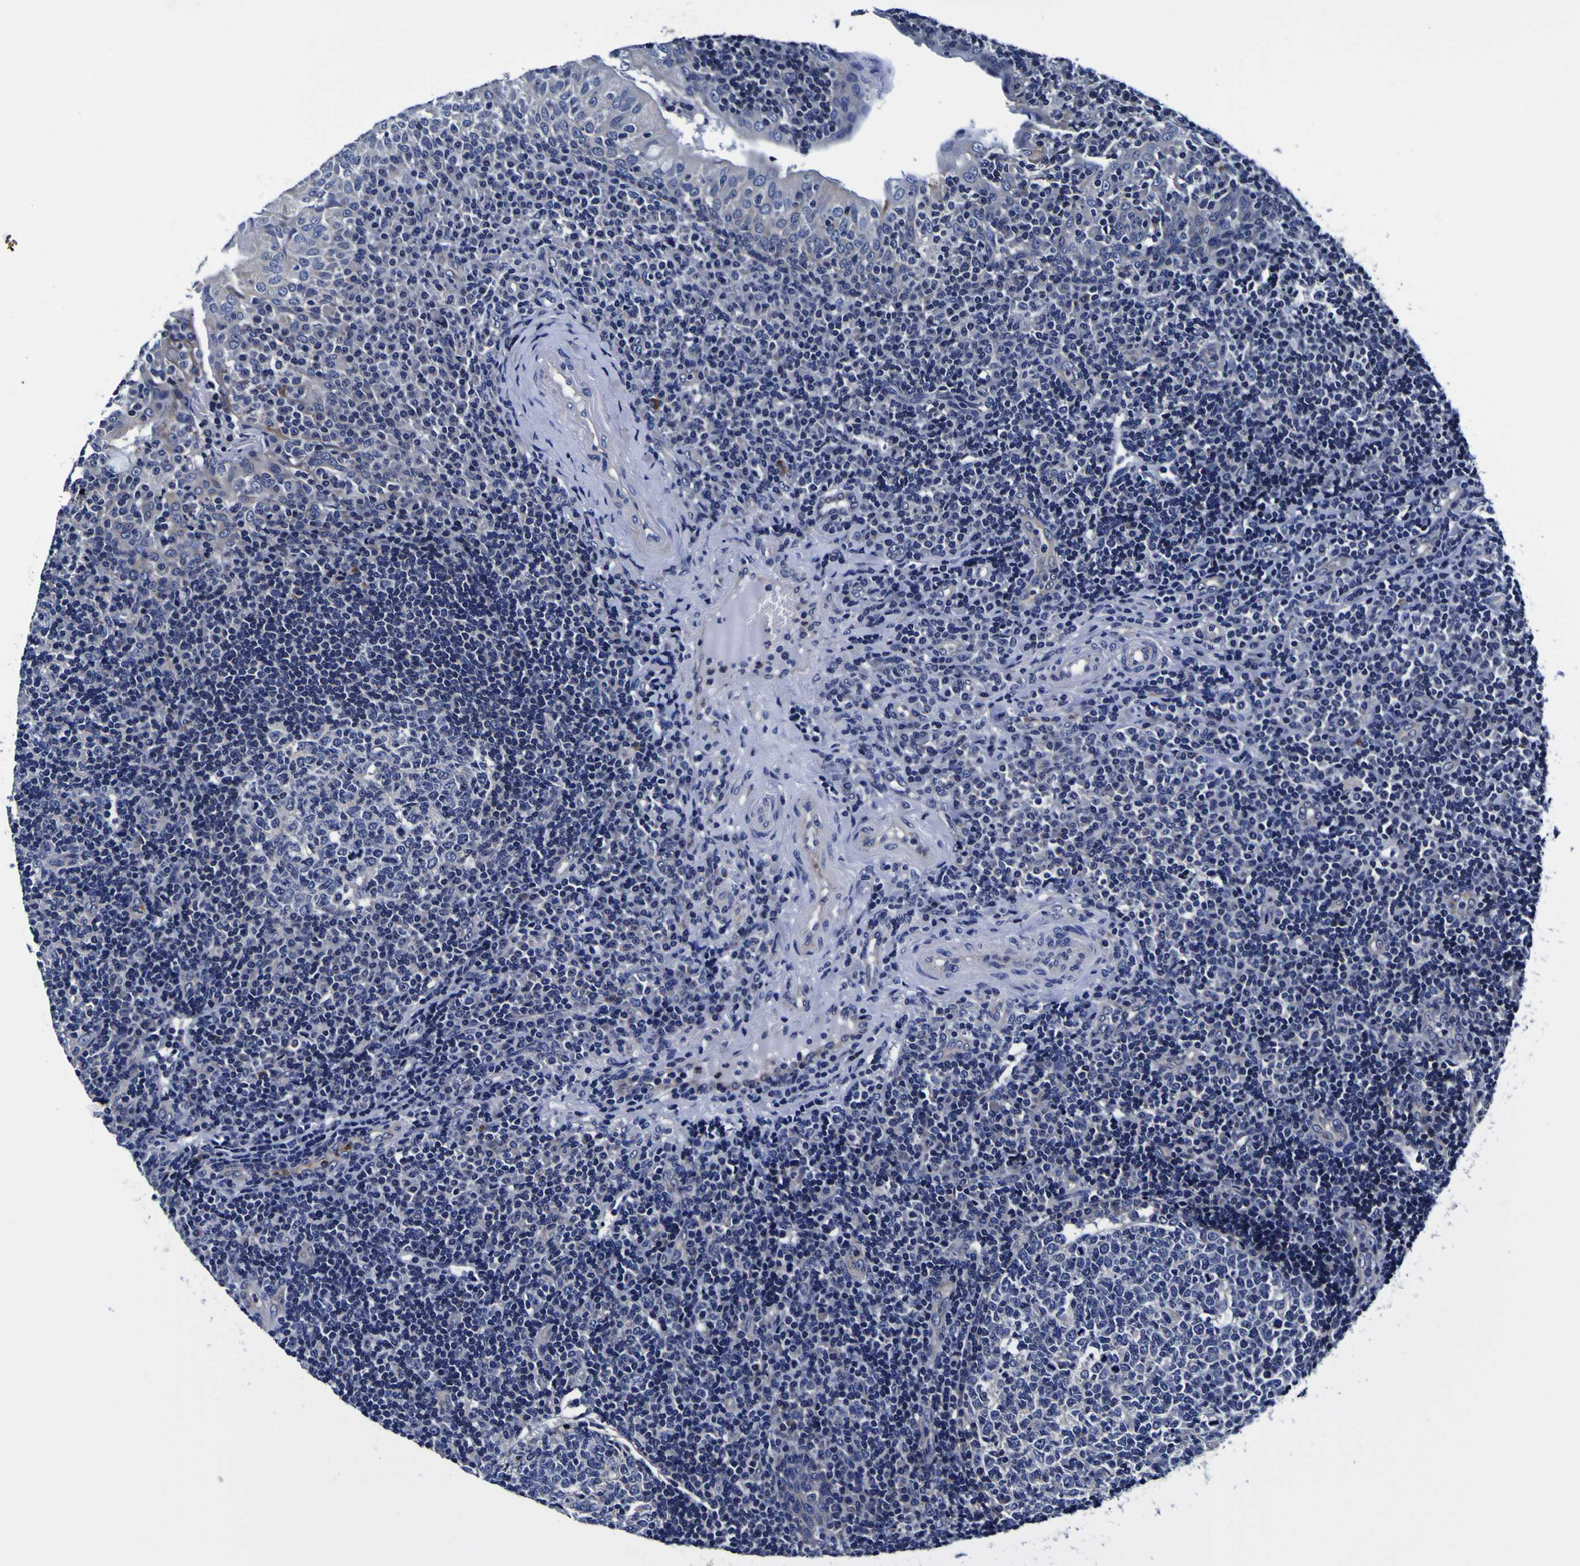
{"staining": {"intensity": "negative", "quantity": "none", "location": "none"}, "tissue": "tonsil", "cell_type": "Germinal center cells", "image_type": "normal", "snomed": [{"axis": "morphology", "description": "Normal tissue, NOS"}, {"axis": "topography", "description": "Tonsil"}], "caption": "IHC of unremarkable tonsil displays no expression in germinal center cells. (DAB (3,3'-diaminobenzidine) immunohistochemistry (IHC) with hematoxylin counter stain).", "gene": "PDLIM4", "patient": {"sex": "female", "age": 40}}